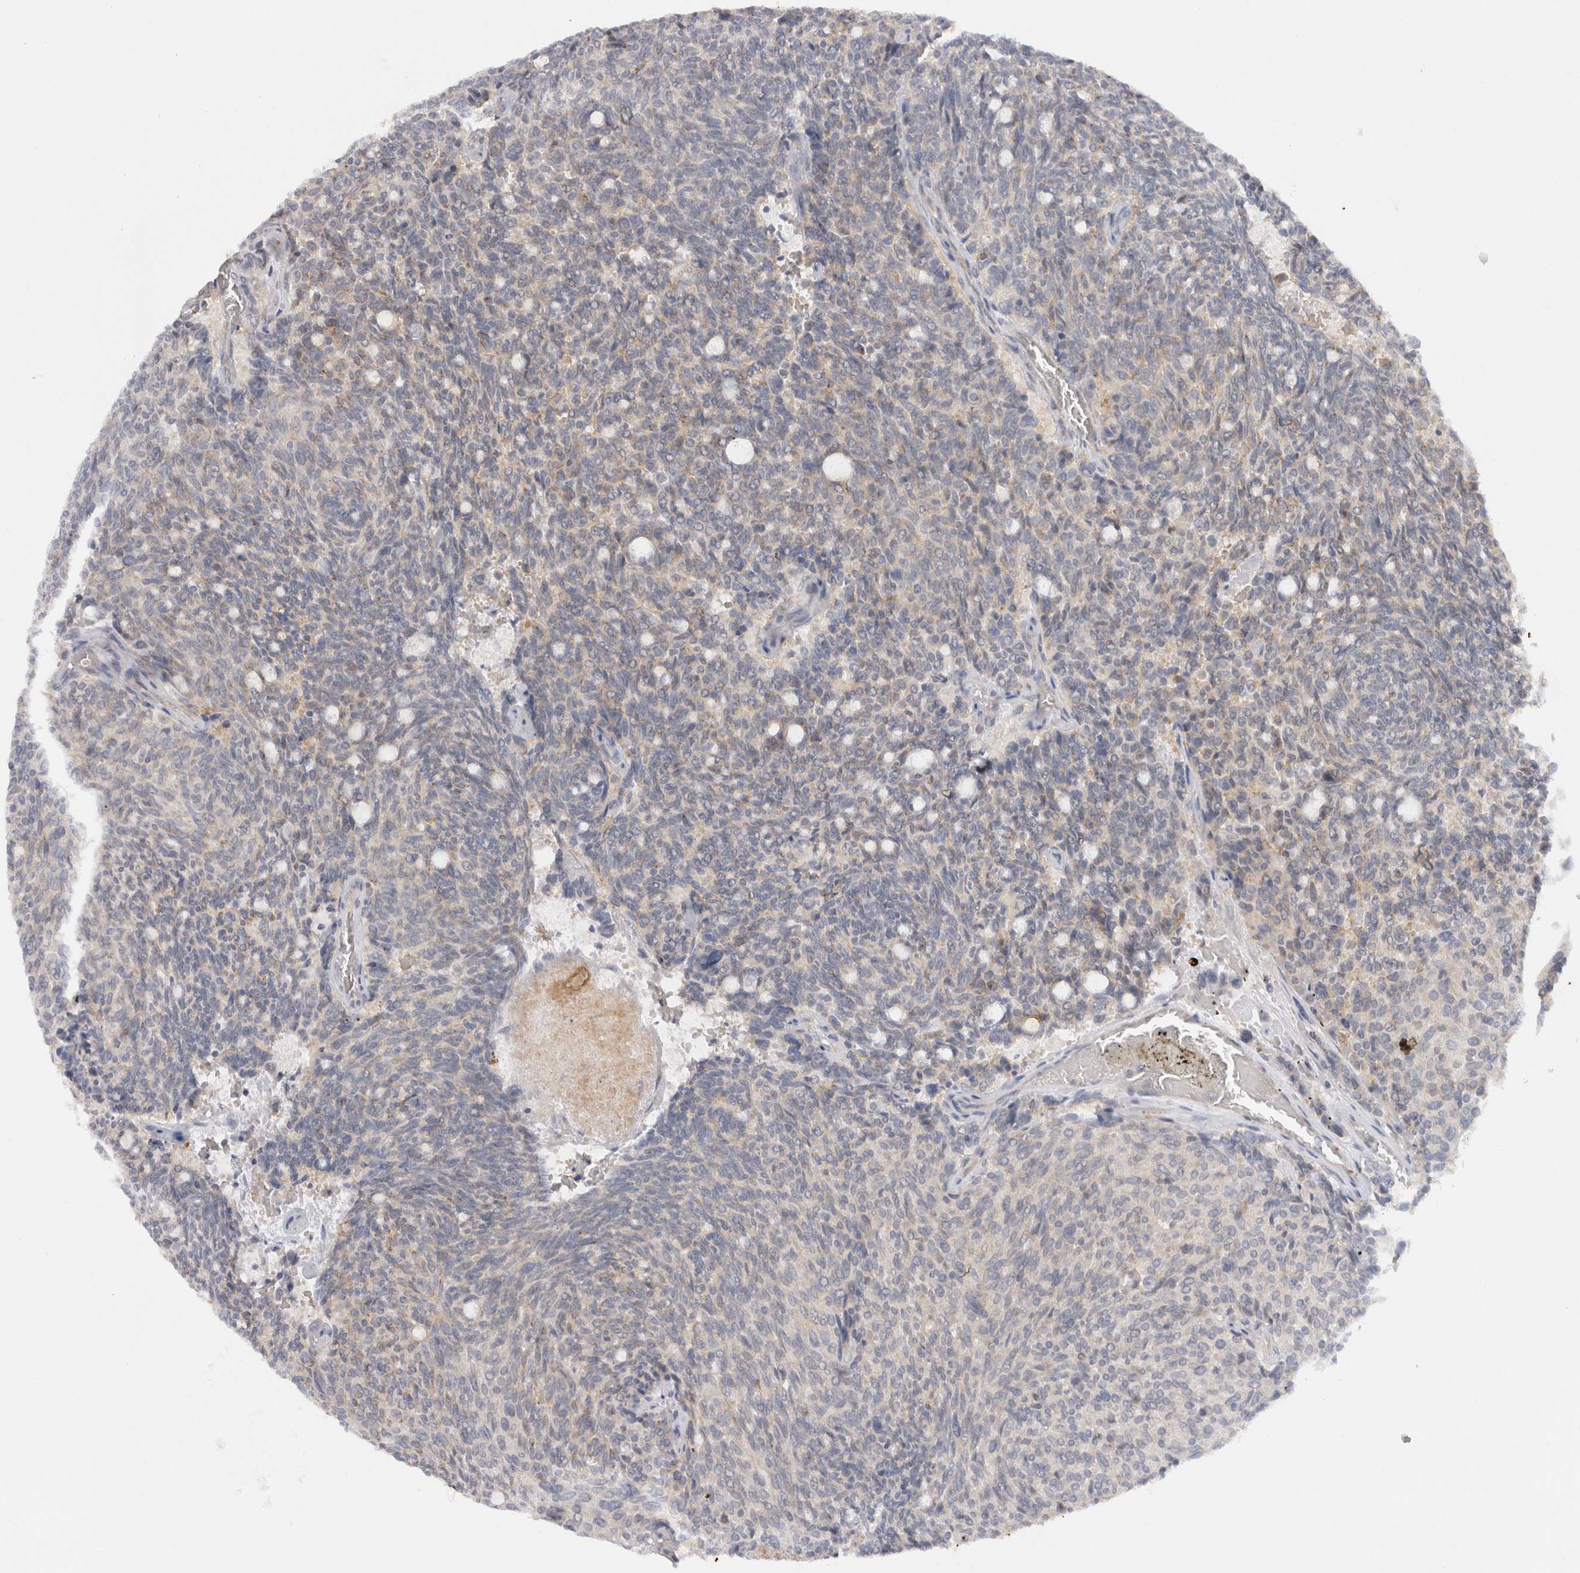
{"staining": {"intensity": "weak", "quantity": "<25%", "location": "cytoplasmic/membranous"}, "tissue": "carcinoid", "cell_type": "Tumor cells", "image_type": "cancer", "snomed": [{"axis": "morphology", "description": "Carcinoid, malignant, NOS"}, {"axis": "topography", "description": "Pancreas"}], "caption": "DAB immunohistochemical staining of carcinoid (malignant) displays no significant staining in tumor cells. Nuclei are stained in blue.", "gene": "CHRM4", "patient": {"sex": "female", "age": 54}}